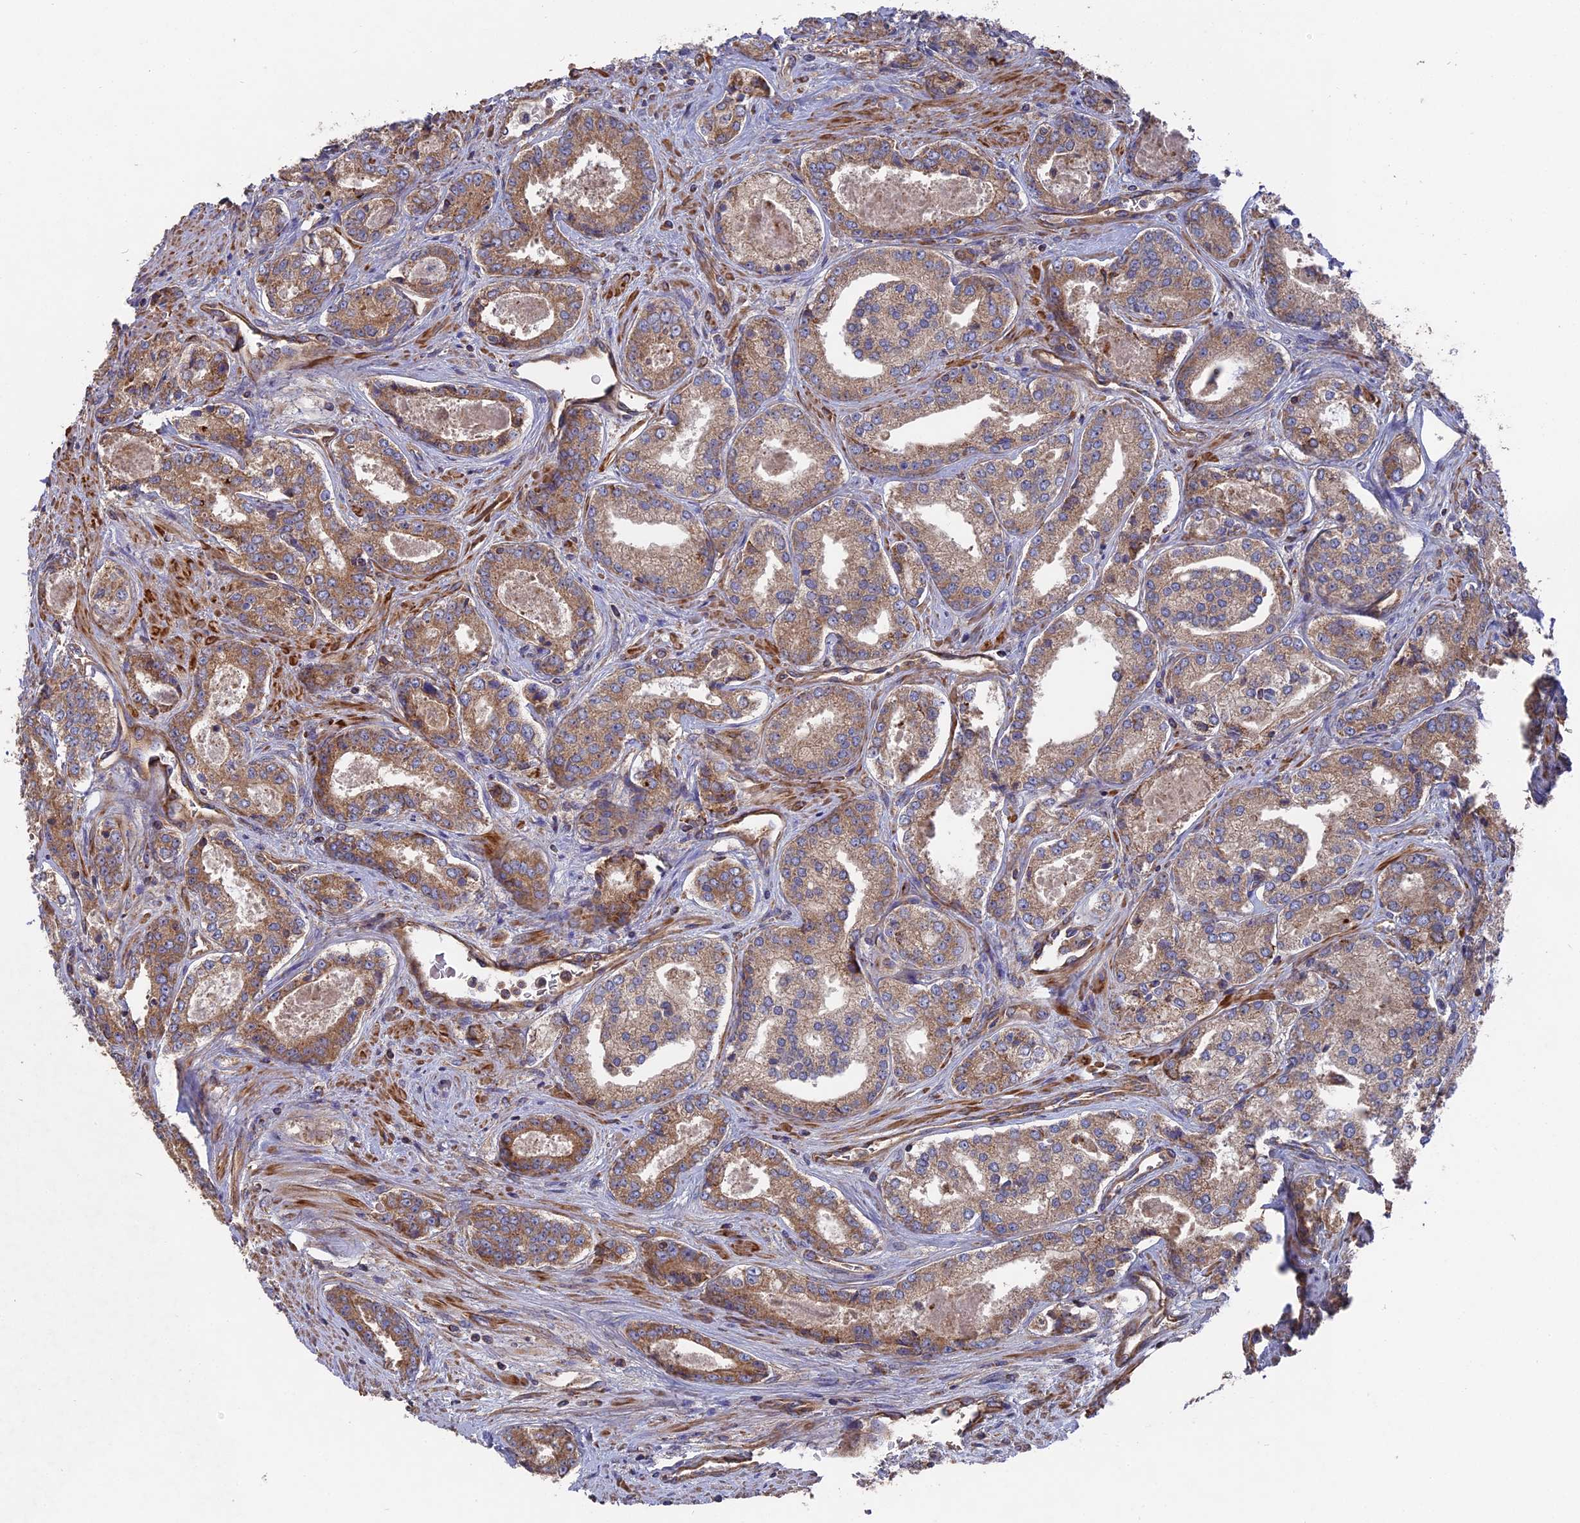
{"staining": {"intensity": "moderate", "quantity": ">75%", "location": "cytoplasmic/membranous"}, "tissue": "prostate cancer", "cell_type": "Tumor cells", "image_type": "cancer", "snomed": [{"axis": "morphology", "description": "Adenocarcinoma, Low grade"}, {"axis": "topography", "description": "Prostate"}], "caption": "A high-resolution histopathology image shows immunohistochemistry (IHC) staining of prostate adenocarcinoma (low-grade), which displays moderate cytoplasmic/membranous expression in about >75% of tumor cells. (DAB IHC with brightfield microscopy, high magnification).", "gene": "TELO2", "patient": {"sex": "male", "age": 68}}